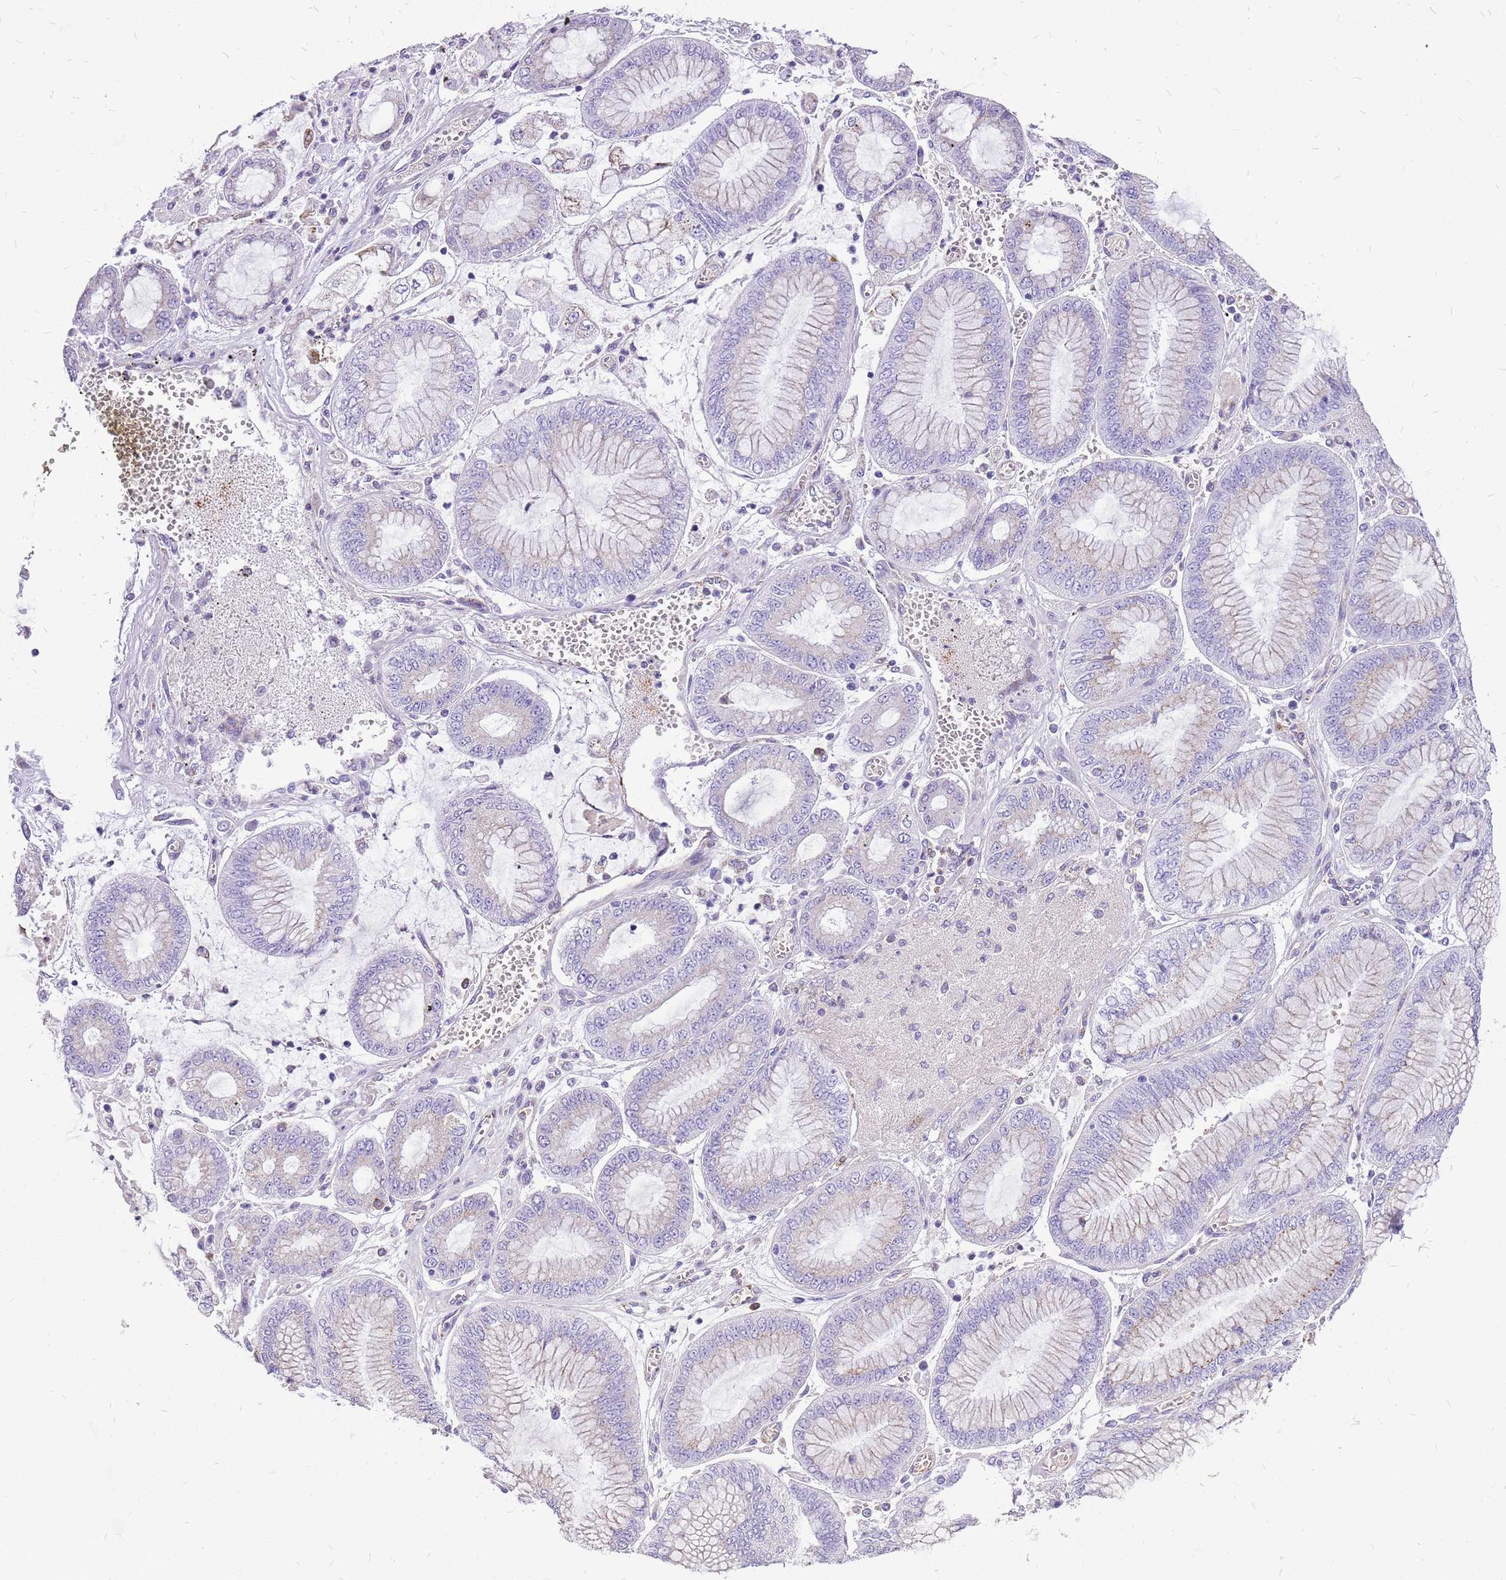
{"staining": {"intensity": "weak", "quantity": "<25%", "location": "cytoplasmic/membranous"}, "tissue": "stomach cancer", "cell_type": "Tumor cells", "image_type": "cancer", "snomed": [{"axis": "morphology", "description": "Adenocarcinoma, NOS"}, {"axis": "topography", "description": "Stomach"}], "caption": "This is a photomicrograph of immunohistochemistry staining of stomach cancer, which shows no staining in tumor cells.", "gene": "PCNX1", "patient": {"sex": "male", "age": 76}}